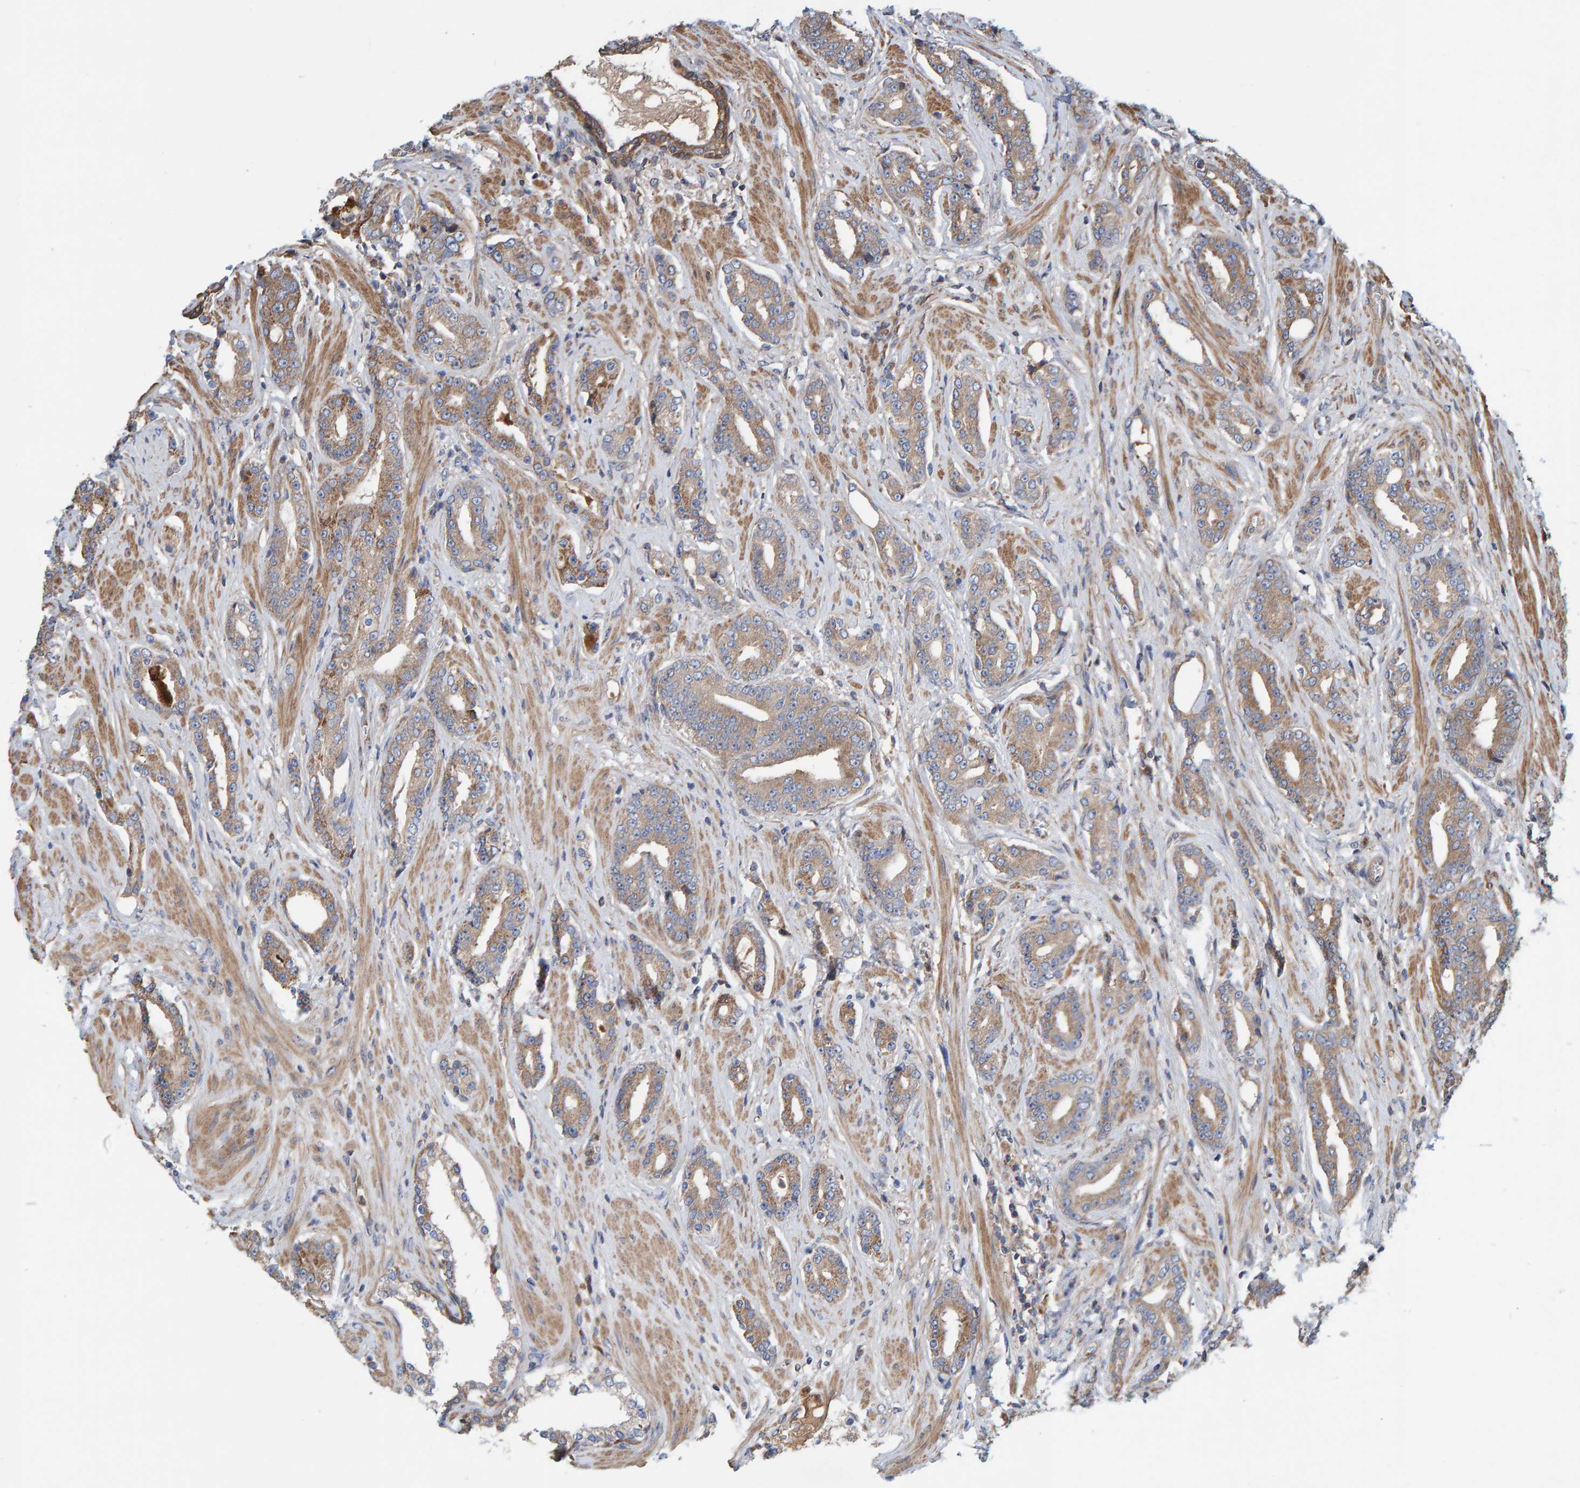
{"staining": {"intensity": "weak", "quantity": "25%-75%", "location": "cytoplasmic/membranous"}, "tissue": "prostate cancer", "cell_type": "Tumor cells", "image_type": "cancer", "snomed": [{"axis": "morphology", "description": "Adenocarcinoma, High grade"}, {"axis": "topography", "description": "Prostate"}], "caption": "Human prostate cancer (high-grade adenocarcinoma) stained with a protein marker reveals weak staining in tumor cells.", "gene": "KIAA0753", "patient": {"sex": "male", "age": 71}}